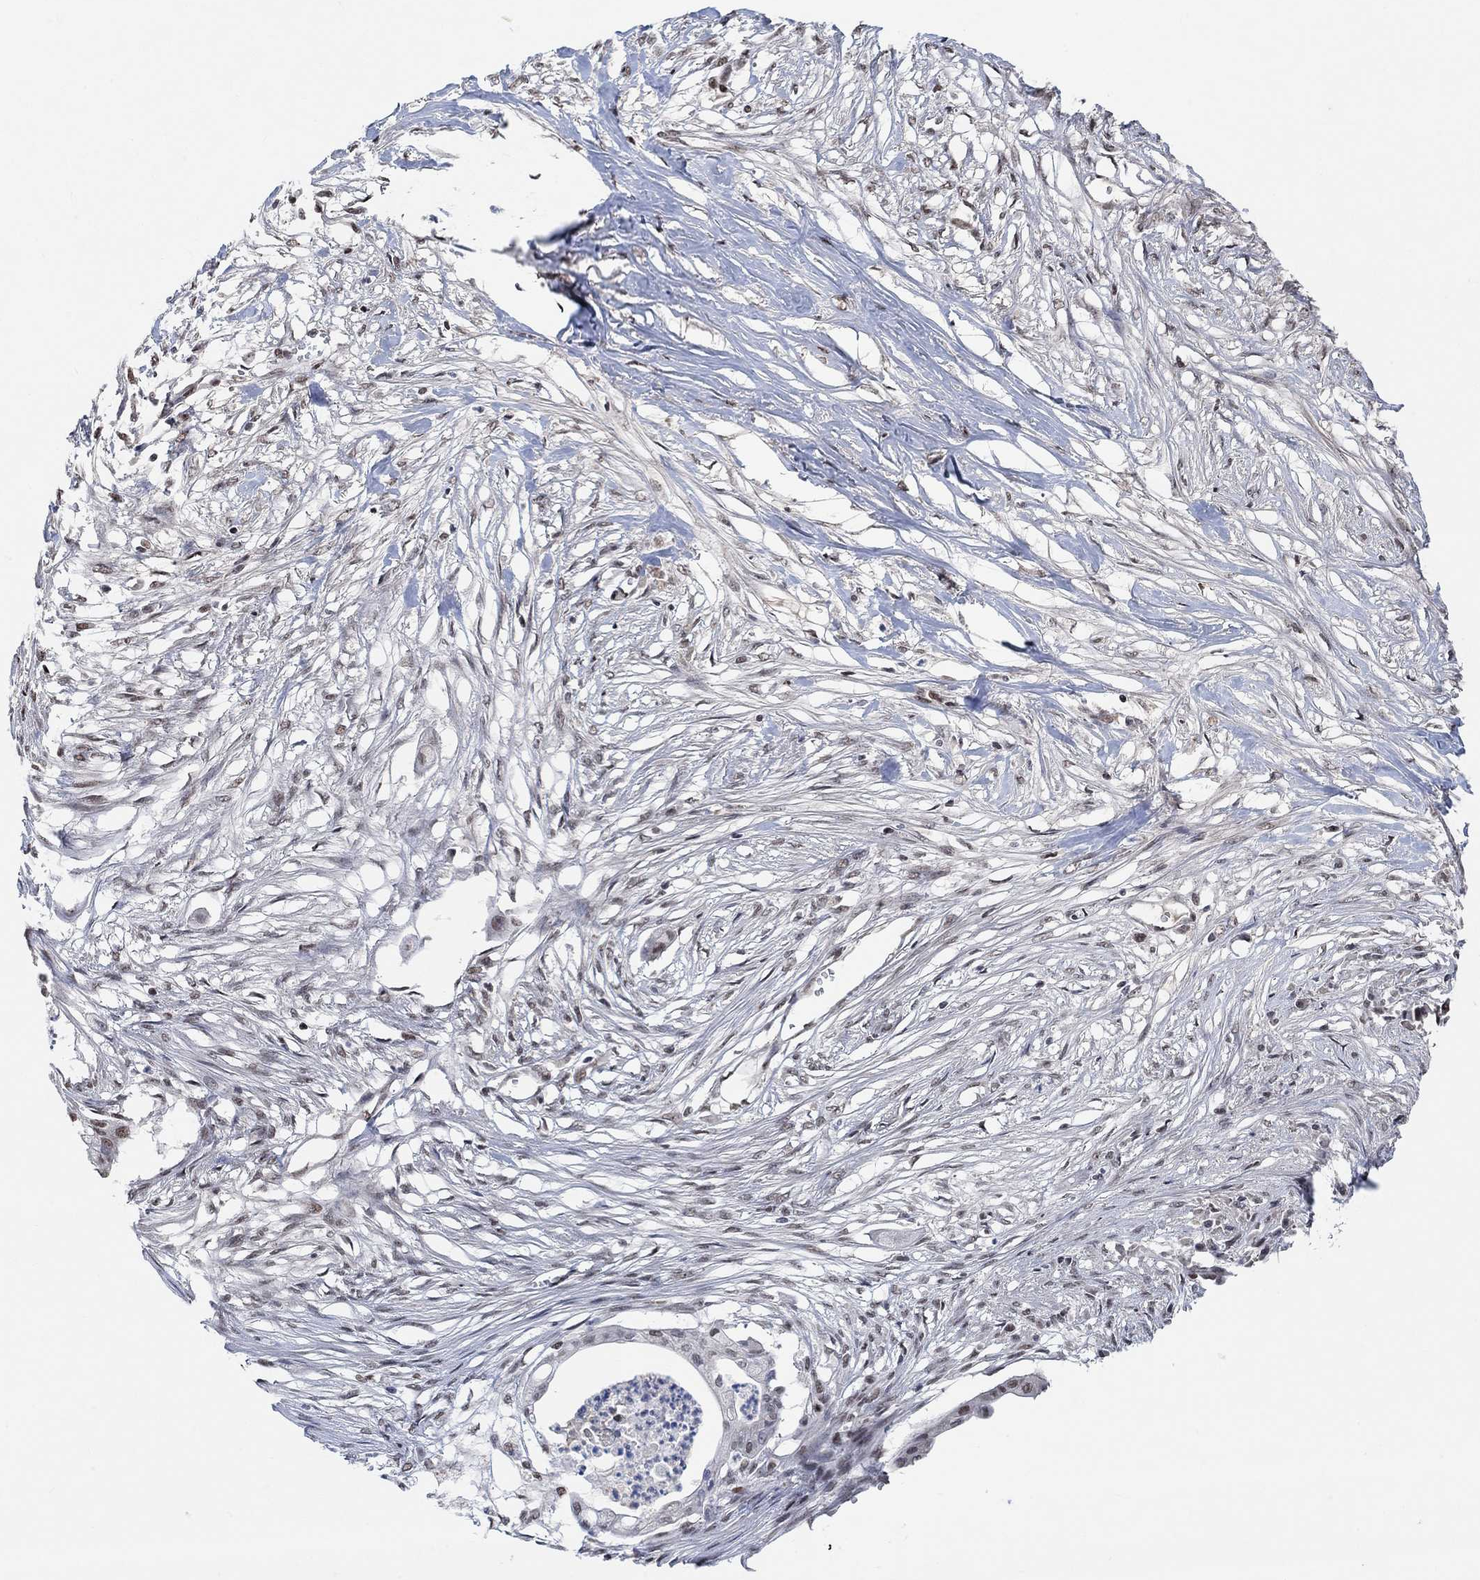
{"staining": {"intensity": "moderate", "quantity": "<25%", "location": "nuclear"}, "tissue": "pancreatic cancer", "cell_type": "Tumor cells", "image_type": "cancer", "snomed": [{"axis": "morphology", "description": "Normal tissue, NOS"}, {"axis": "morphology", "description": "Adenocarcinoma, NOS"}, {"axis": "topography", "description": "Pancreas"}], "caption": "Moderate nuclear positivity is appreciated in about <25% of tumor cells in adenocarcinoma (pancreatic).", "gene": "USP39", "patient": {"sex": "female", "age": 58}}